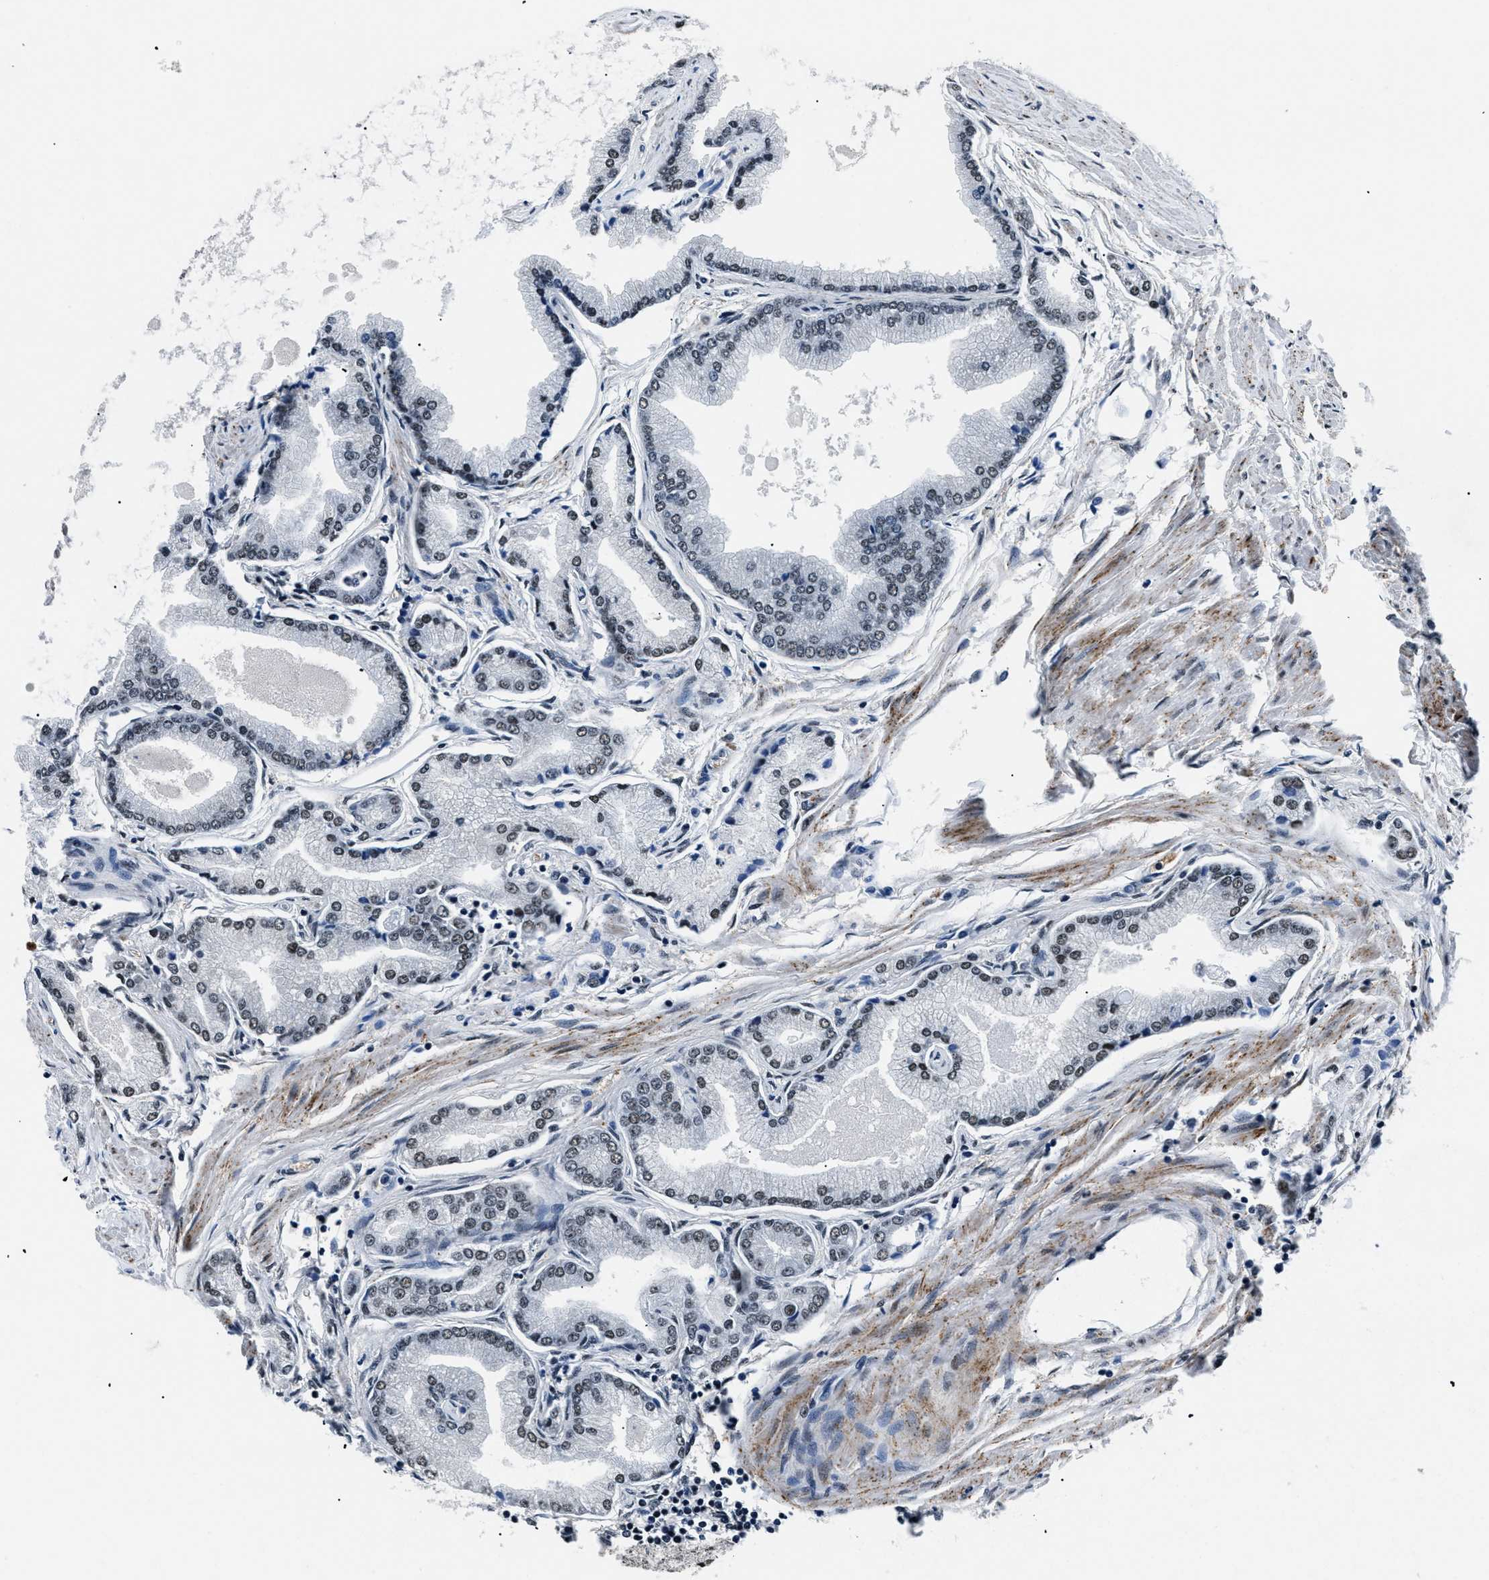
{"staining": {"intensity": "moderate", "quantity": "25%-75%", "location": "nuclear"}, "tissue": "prostate cancer", "cell_type": "Tumor cells", "image_type": "cancer", "snomed": [{"axis": "morphology", "description": "Adenocarcinoma, High grade"}, {"axis": "topography", "description": "Prostate"}], "caption": "A histopathology image of prostate adenocarcinoma (high-grade) stained for a protein shows moderate nuclear brown staining in tumor cells. (DAB IHC, brown staining for protein, blue staining for nuclei).", "gene": "SMARCB1", "patient": {"sex": "male", "age": 61}}